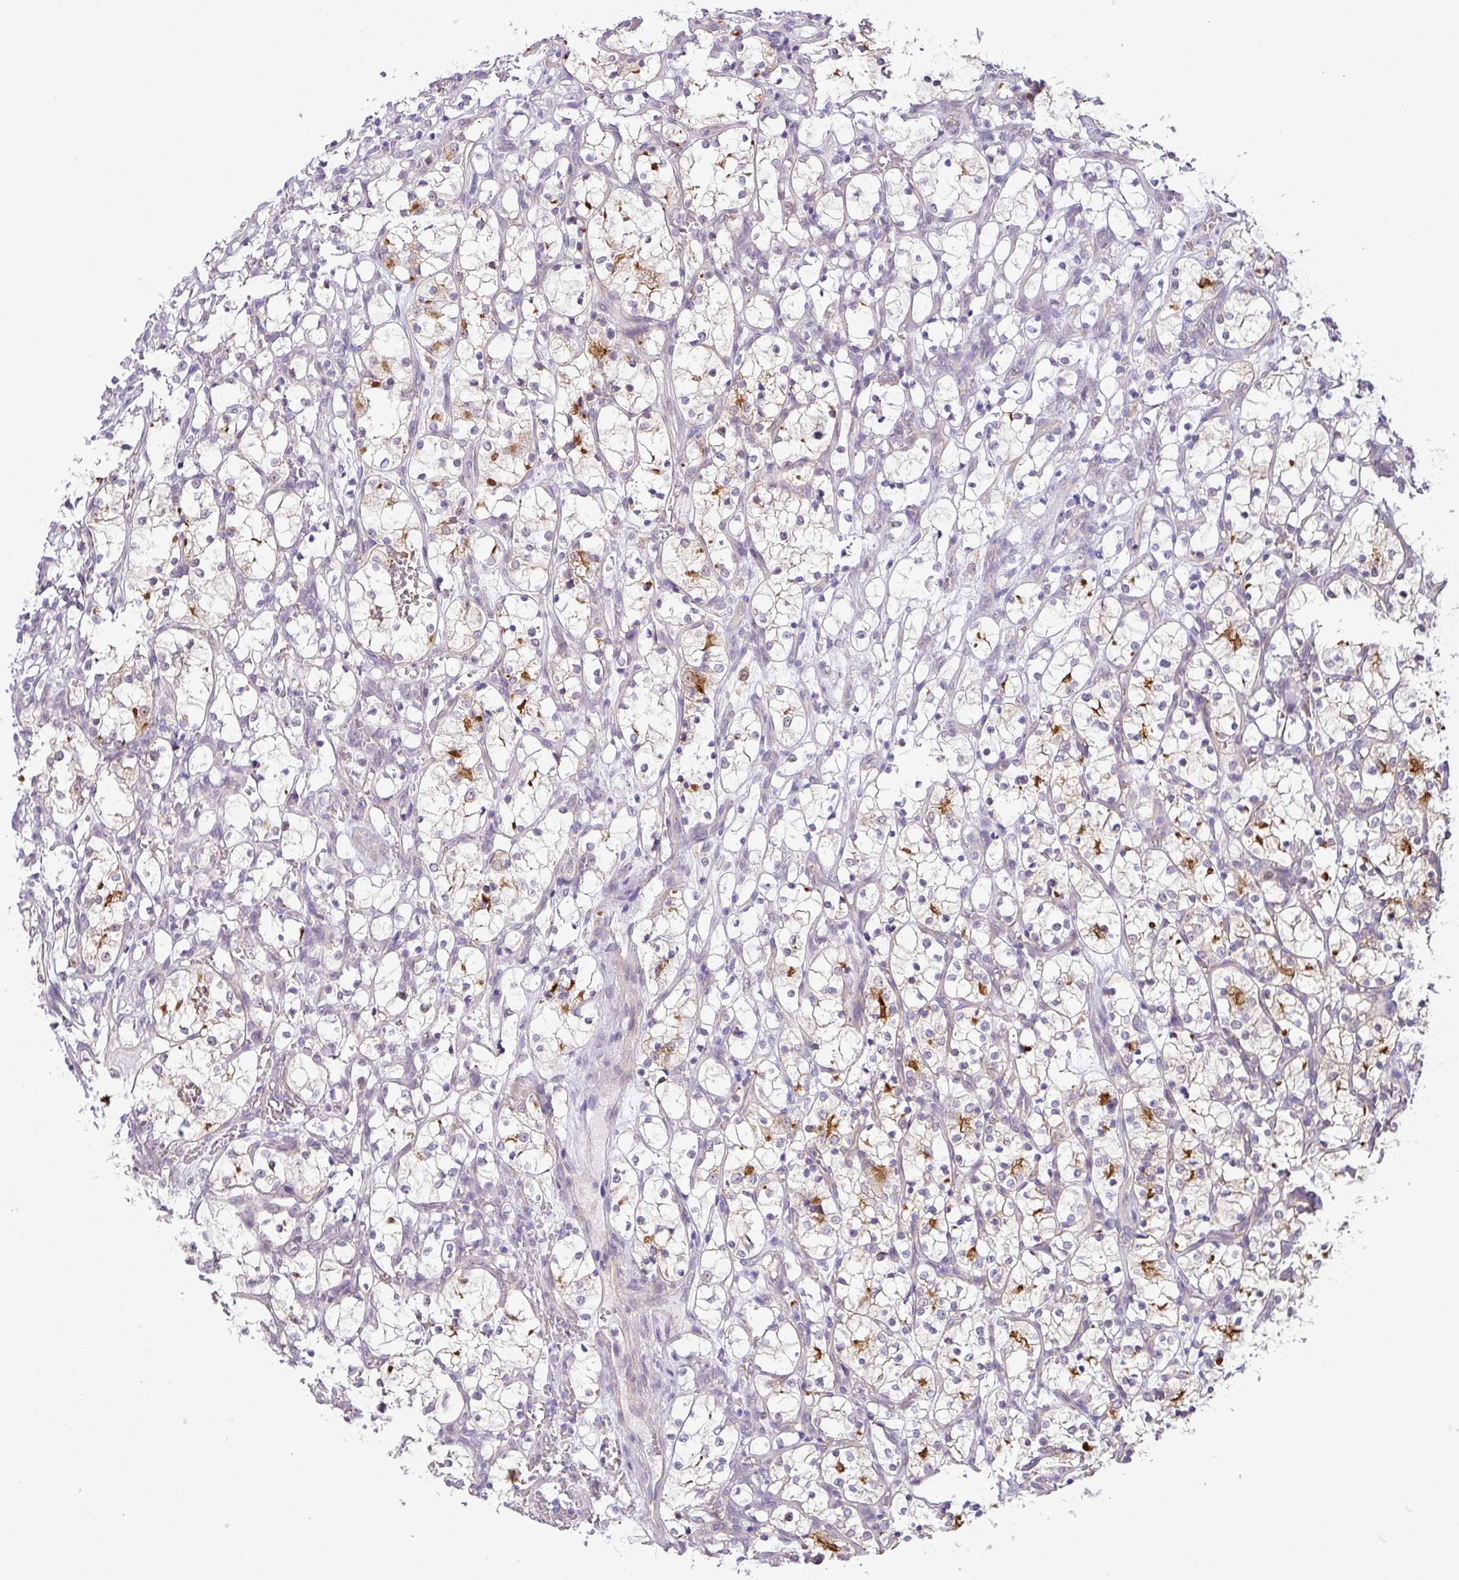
{"staining": {"intensity": "strong", "quantity": "<25%", "location": "cytoplasmic/membranous"}, "tissue": "renal cancer", "cell_type": "Tumor cells", "image_type": "cancer", "snomed": [{"axis": "morphology", "description": "Adenocarcinoma, NOS"}, {"axis": "topography", "description": "Kidney"}], "caption": "IHC image of human adenocarcinoma (renal) stained for a protein (brown), which displays medium levels of strong cytoplasmic/membranous staining in about <25% of tumor cells.", "gene": "MAK16", "patient": {"sex": "female", "age": 69}}